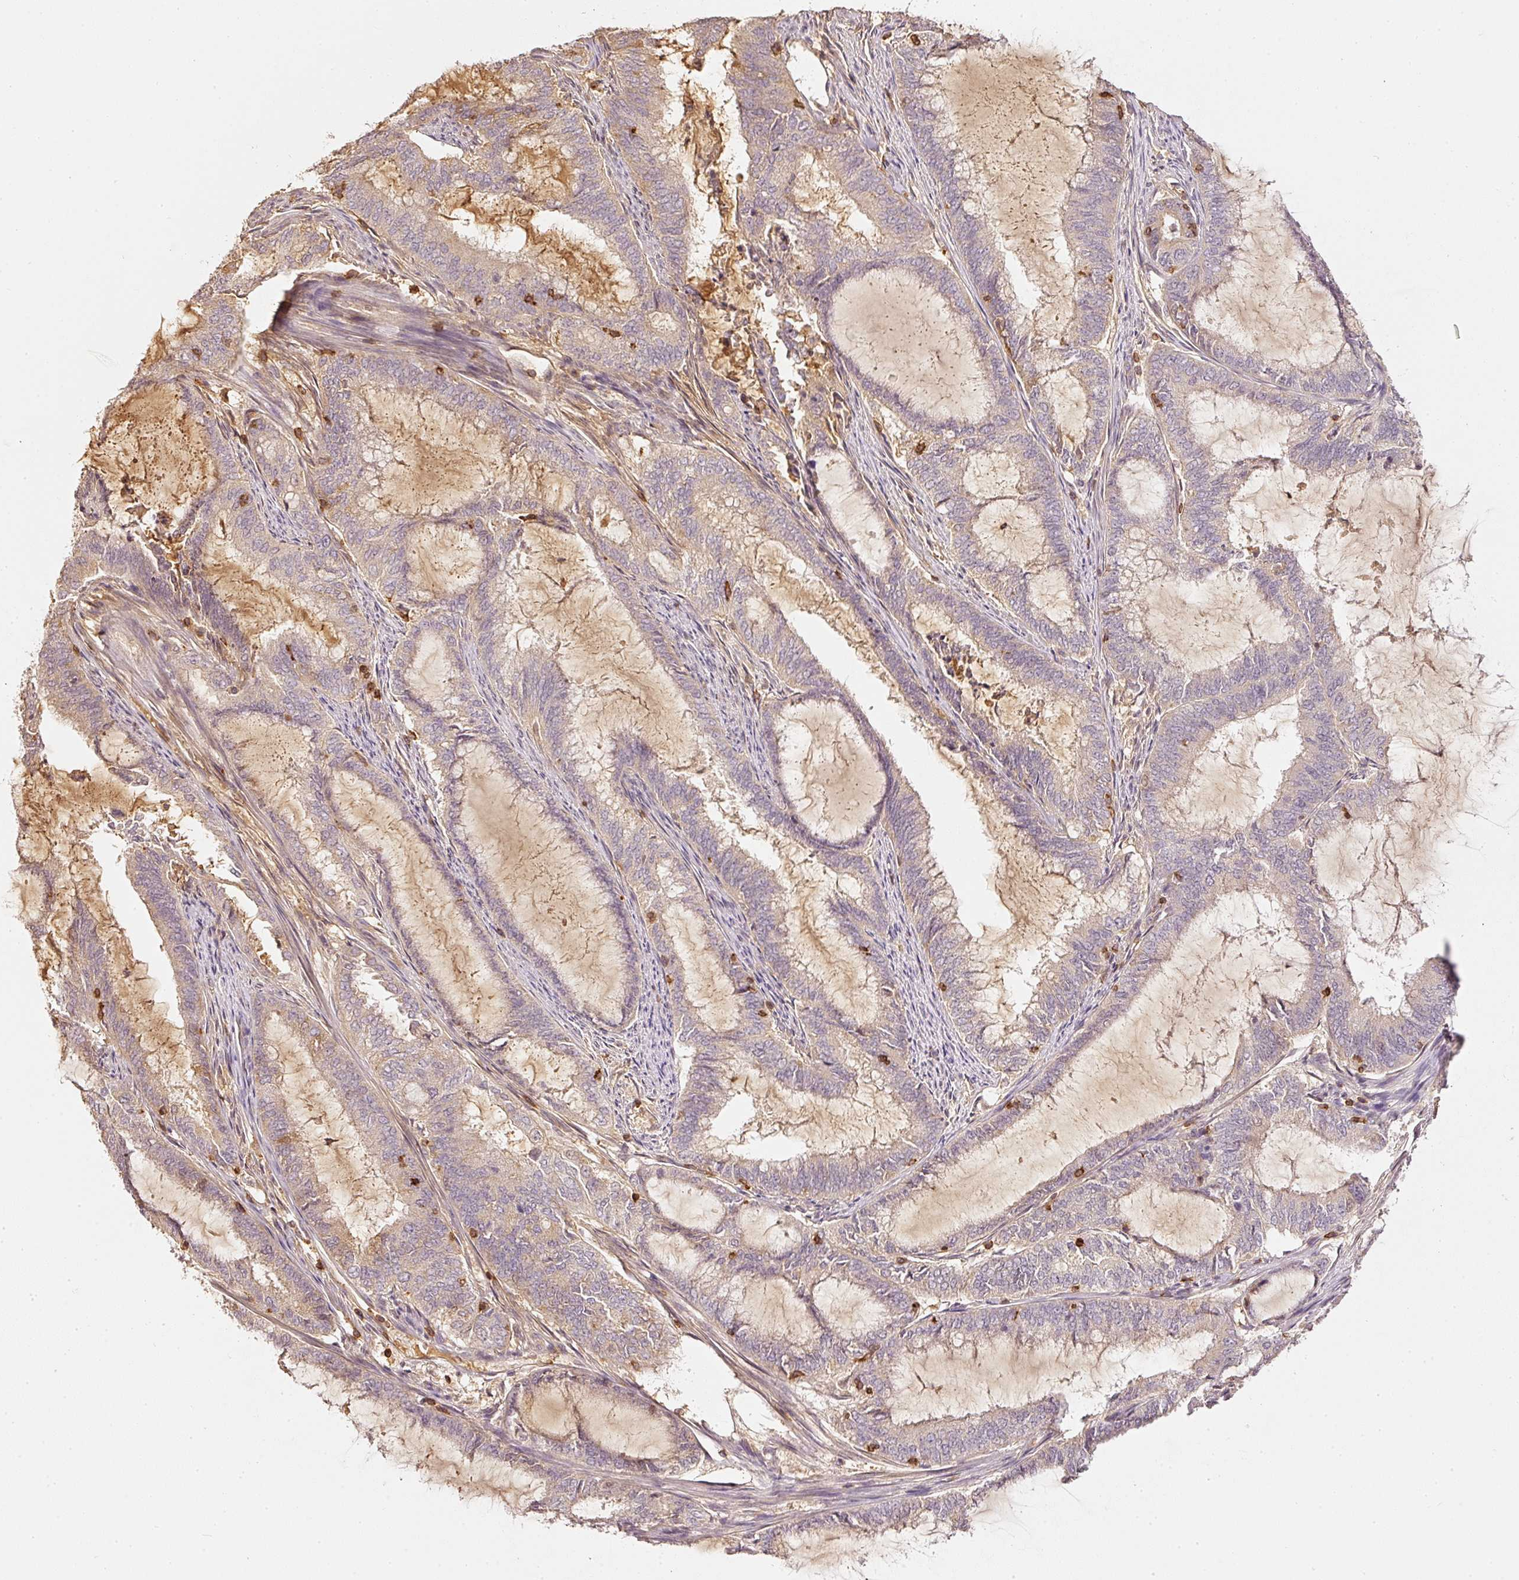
{"staining": {"intensity": "negative", "quantity": "none", "location": "none"}, "tissue": "endometrial cancer", "cell_type": "Tumor cells", "image_type": "cancer", "snomed": [{"axis": "morphology", "description": "Adenocarcinoma, NOS"}, {"axis": "topography", "description": "Endometrium"}], "caption": "The immunohistochemistry micrograph has no significant positivity in tumor cells of adenocarcinoma (endometrial) tissue.", "gene": "EVL", "patient": {"sex": "female", "age": 51}}